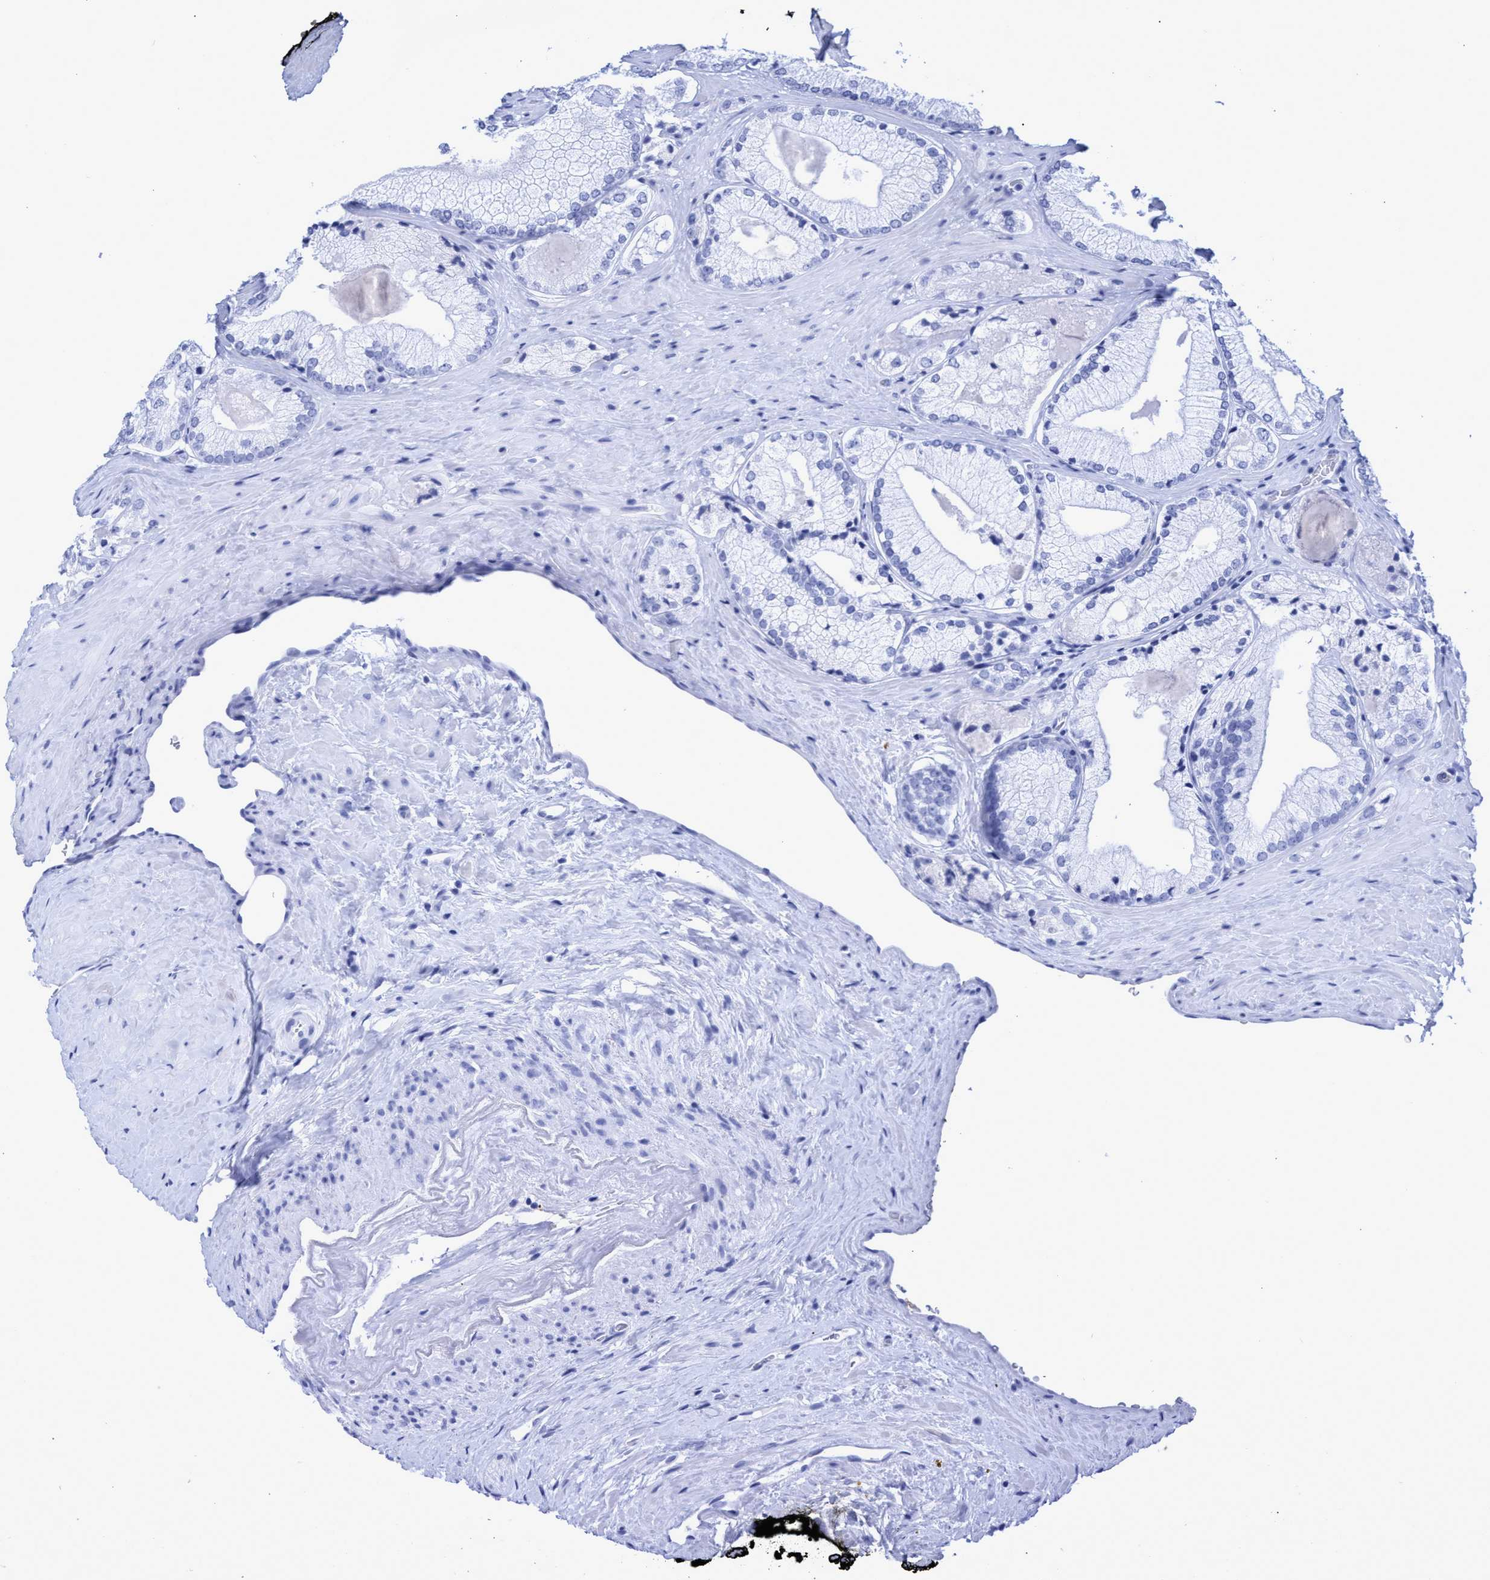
{"staining": {"intensity": "negative", "quantity": "none", "location": "none"}, "tissue": "prostate cancer", "cell_type": "Tumor cells", "image_type": "cancer", "snomed": [{"axis": "morphology", "description": "Adenocarcinoma, Low grade"}, {"axis": "topography", "description": "Prostate"}], "caption": "Prostate cancer (low-grade adenocarcinoma) stained for a protein using immunohistochemistry (IHC) displays no staining tumor cells.", "gene": "INSL6", "patient": {"sex": "male", "age": 65}}